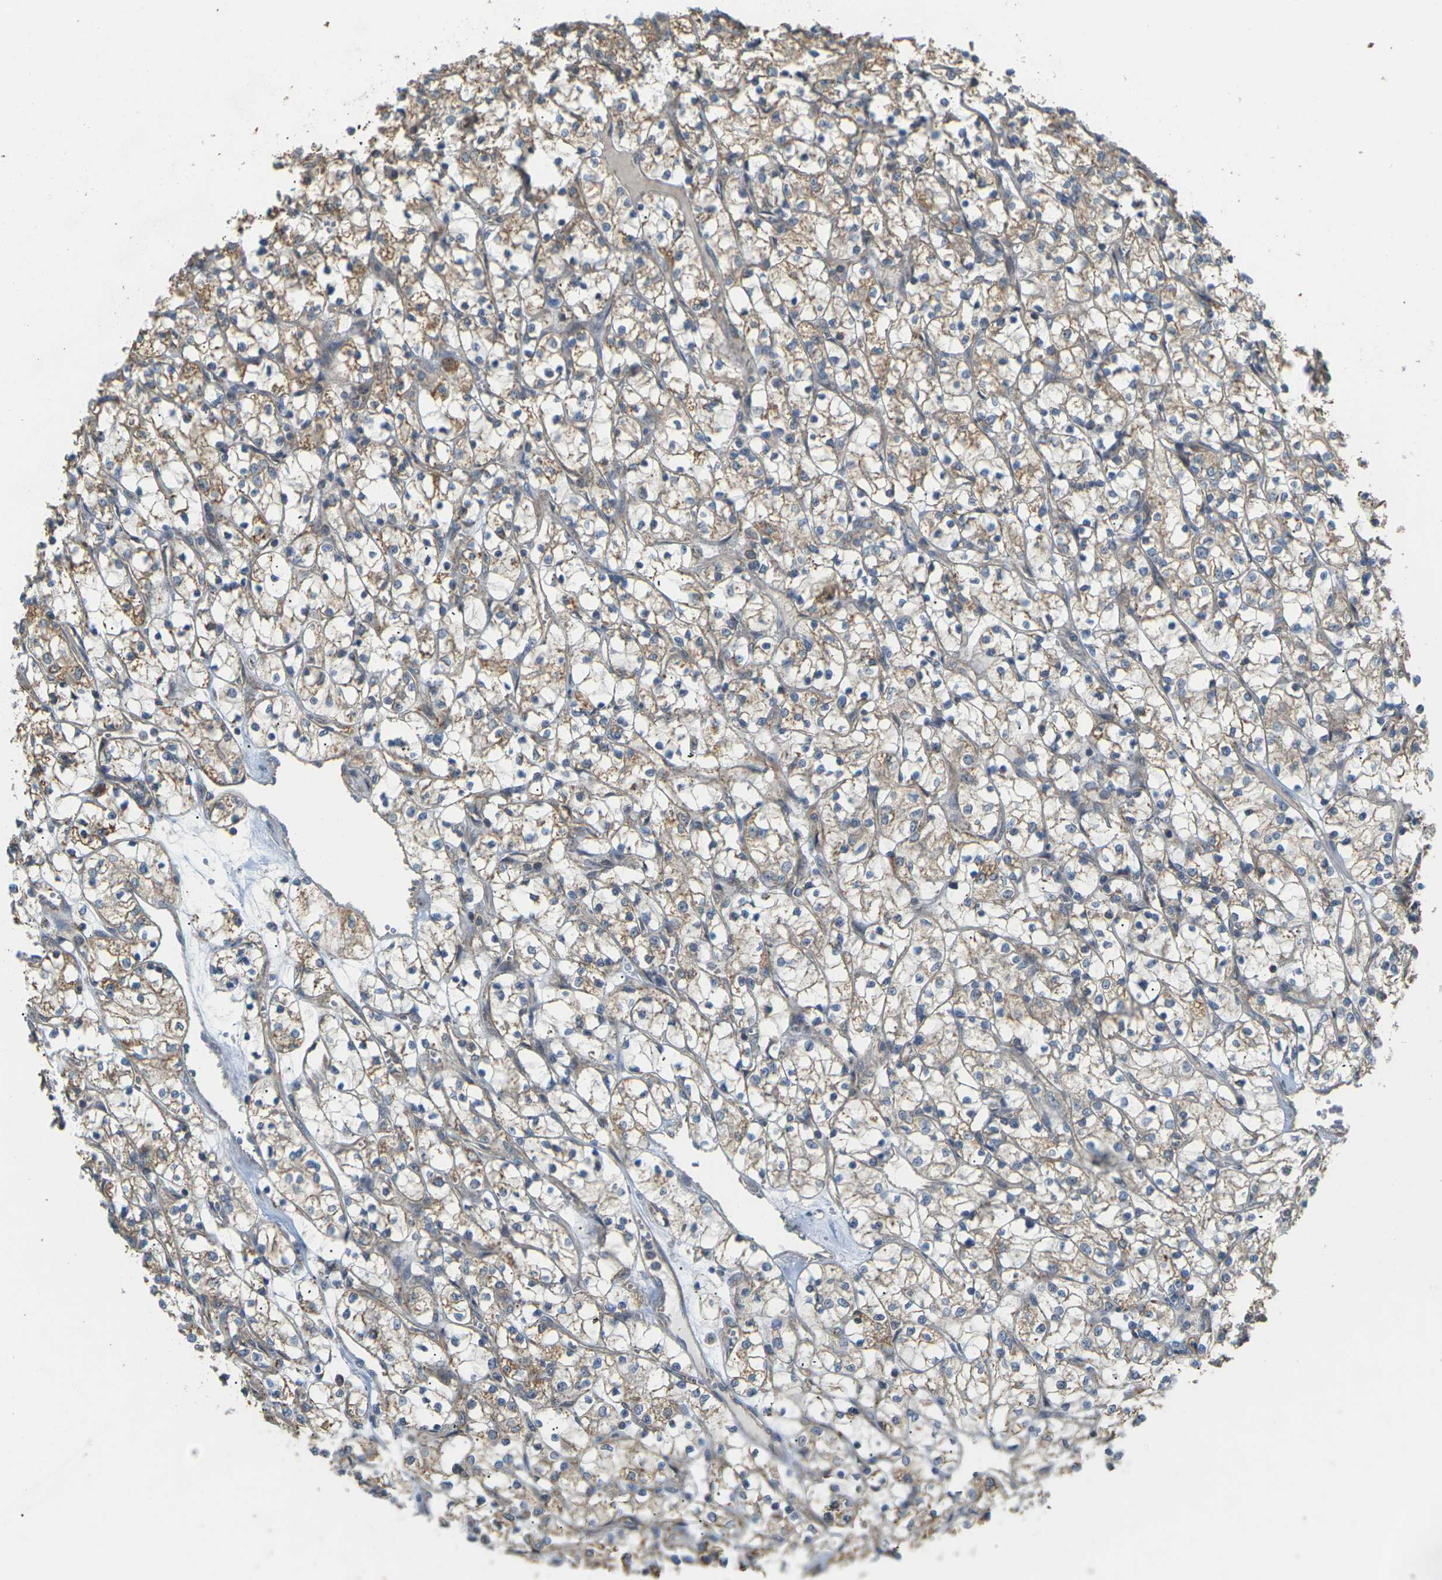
{"staining": {"intensity": "moderate", "quantity": ">75%", "location": "cytoplasmic/membranous"}, "tissue": "renal cancer", "cell_type": "Tumor cells", "image_type": "cancer", "snomed": [{"axis": "morphology", "description": "Adenocarcinoma, NOS"}, {"axis": "topography", "description": "Kidney"}], "caption": "Human adenocarcinoma (renal) stained with a brown dye exhibits moderate cytoplasmic/membranous positive staining in about >75% of tumor cells.", "gene": "KSR1", "patient": {"sex": "female", "age": 69}}